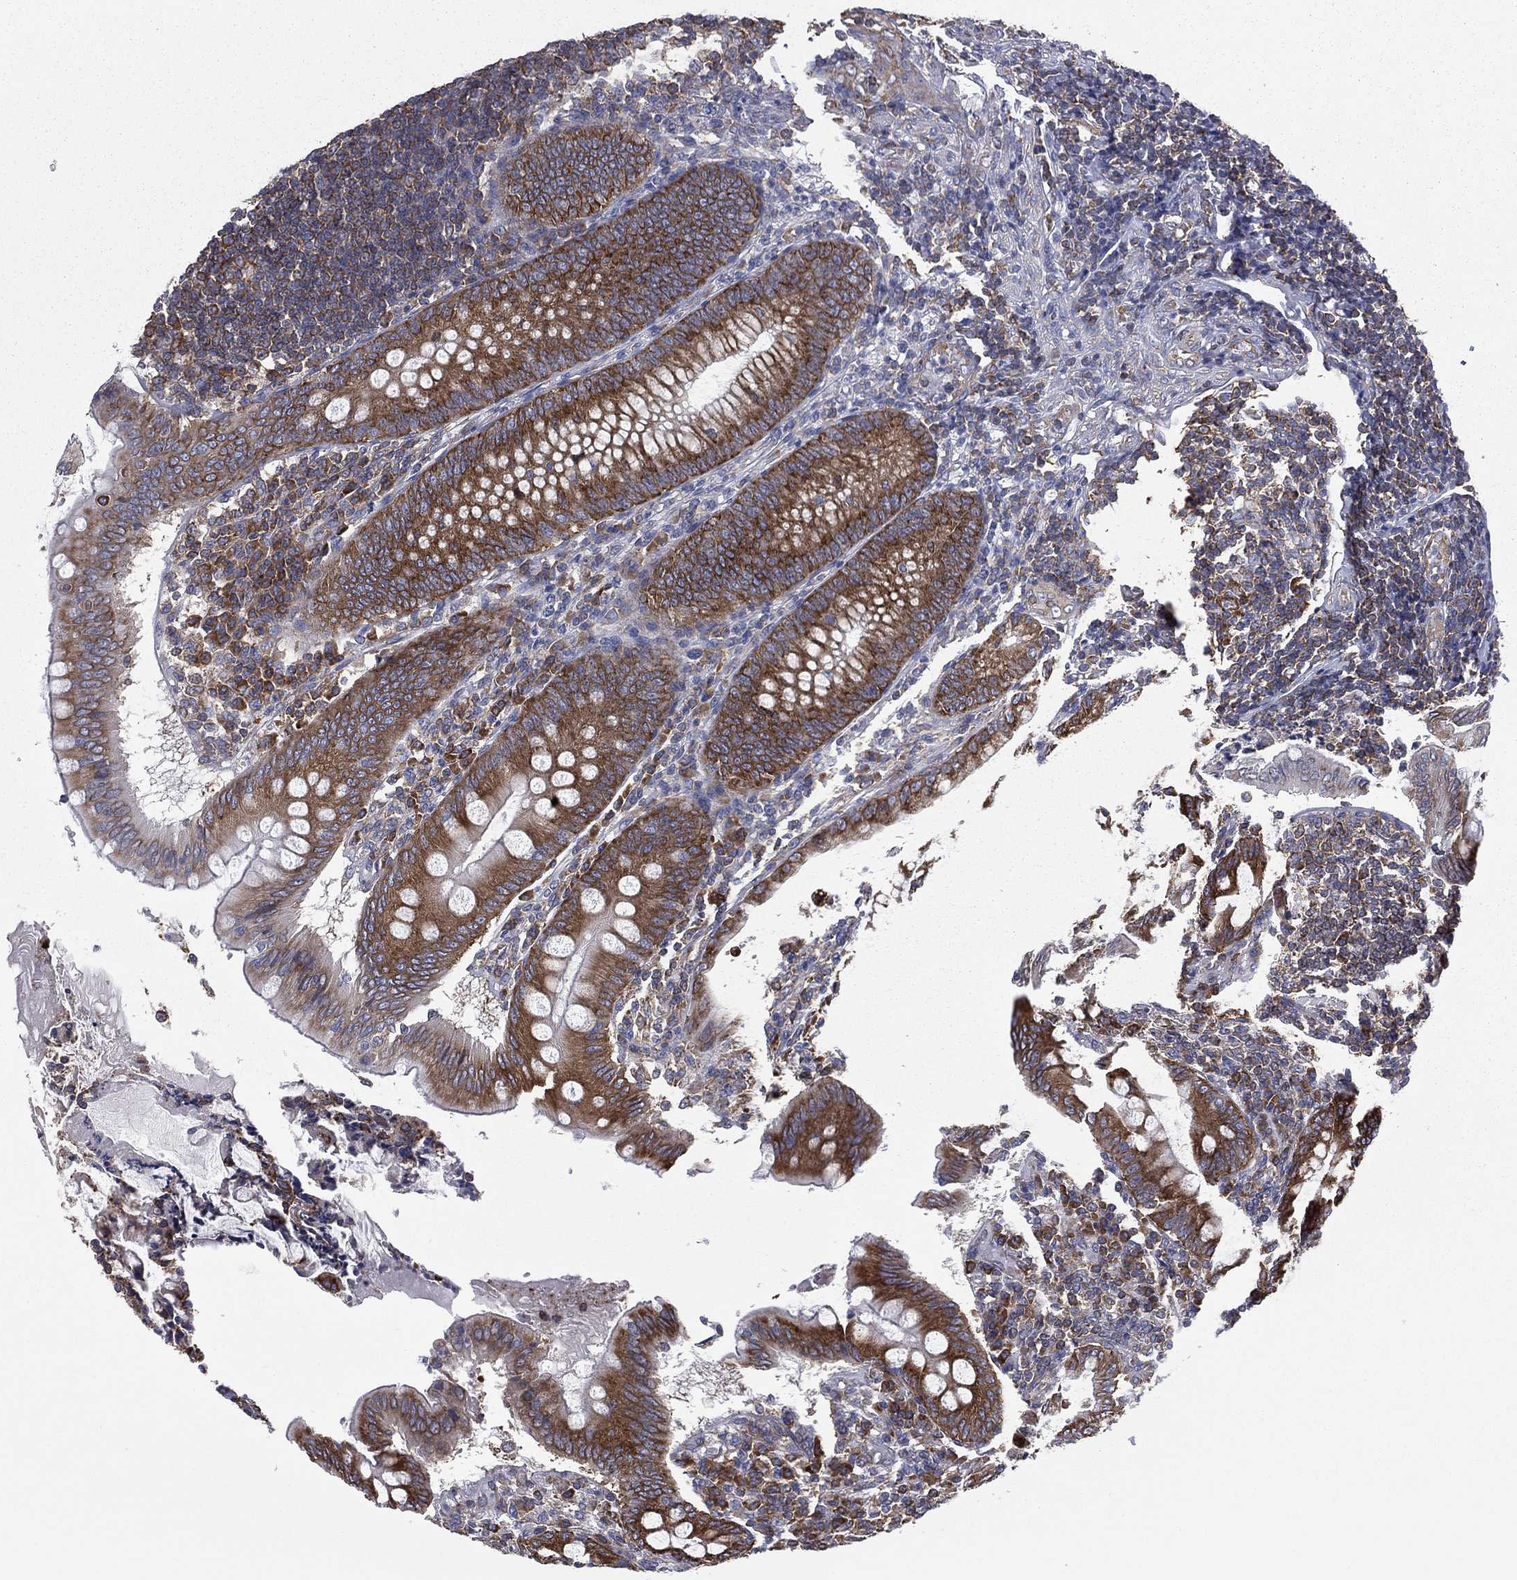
{"staining": {"intensity": "strong", "quantity": ">75%", "location": "cytoplasmic/membranous"}, "tissue": "appendix", "cell_type": "Glandular cells", "image_type": "normal", "snomed": [{"axis": "morphology", "description": "Normal tissue, NOS"}, {"axis": "morphology", "description": "Inflammation, NOS"}, {"axis": "topography", "description": "Appendix"}], "caption": "Immunohistochemical staining of unremarkable appendix displays high levels of strong cytoplasmic/membranous staining in about >75% of glandular cells. Using DAB (brown) and hematoxylin (blue) stains, captured at high magnification using brightfield microscopy.", "gene": "FARSA", "patient": {"sex": "male", "age": 16}}